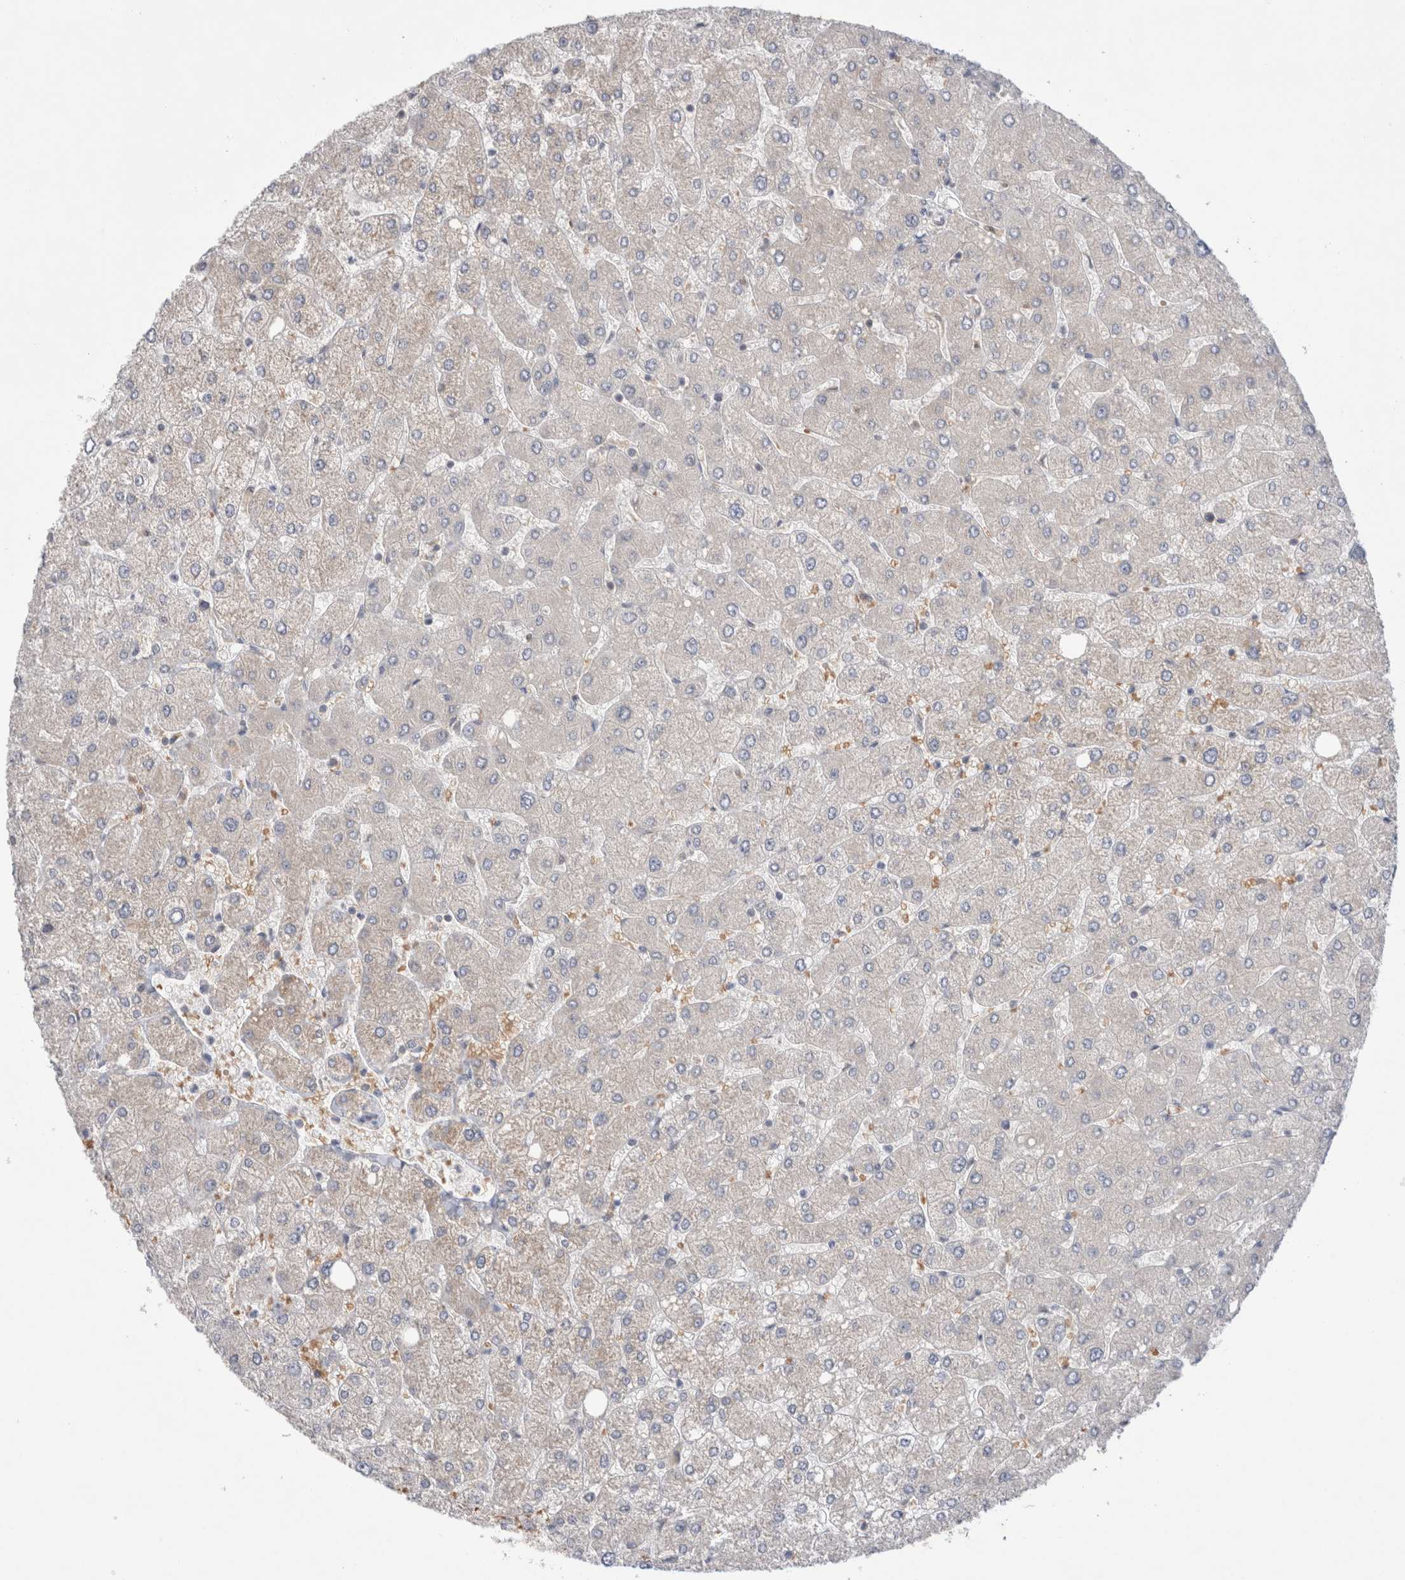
{"staining": {"intensity": "weak", "quantity": "25%-75%", "location": "cytoplasmic/membranous"}, "tissue": "liver", "cell_type": "Cholangiocytes", "image_type": "normal", "snomed": [{"axis": "morphology", "description": "Normal tissue, NOS"}, {"axis": "topography", "description": "Liver"}], "caption": "Liver stained for a protein reveals weak cytoplasmic/membranous positivity in cholangiocytes. Immunohistochemistry (ihc) stains the protein in brown and the nuclei are stained blue.", "gene": "NDOR1", "patient": {"sex": "male", "age": 55}}